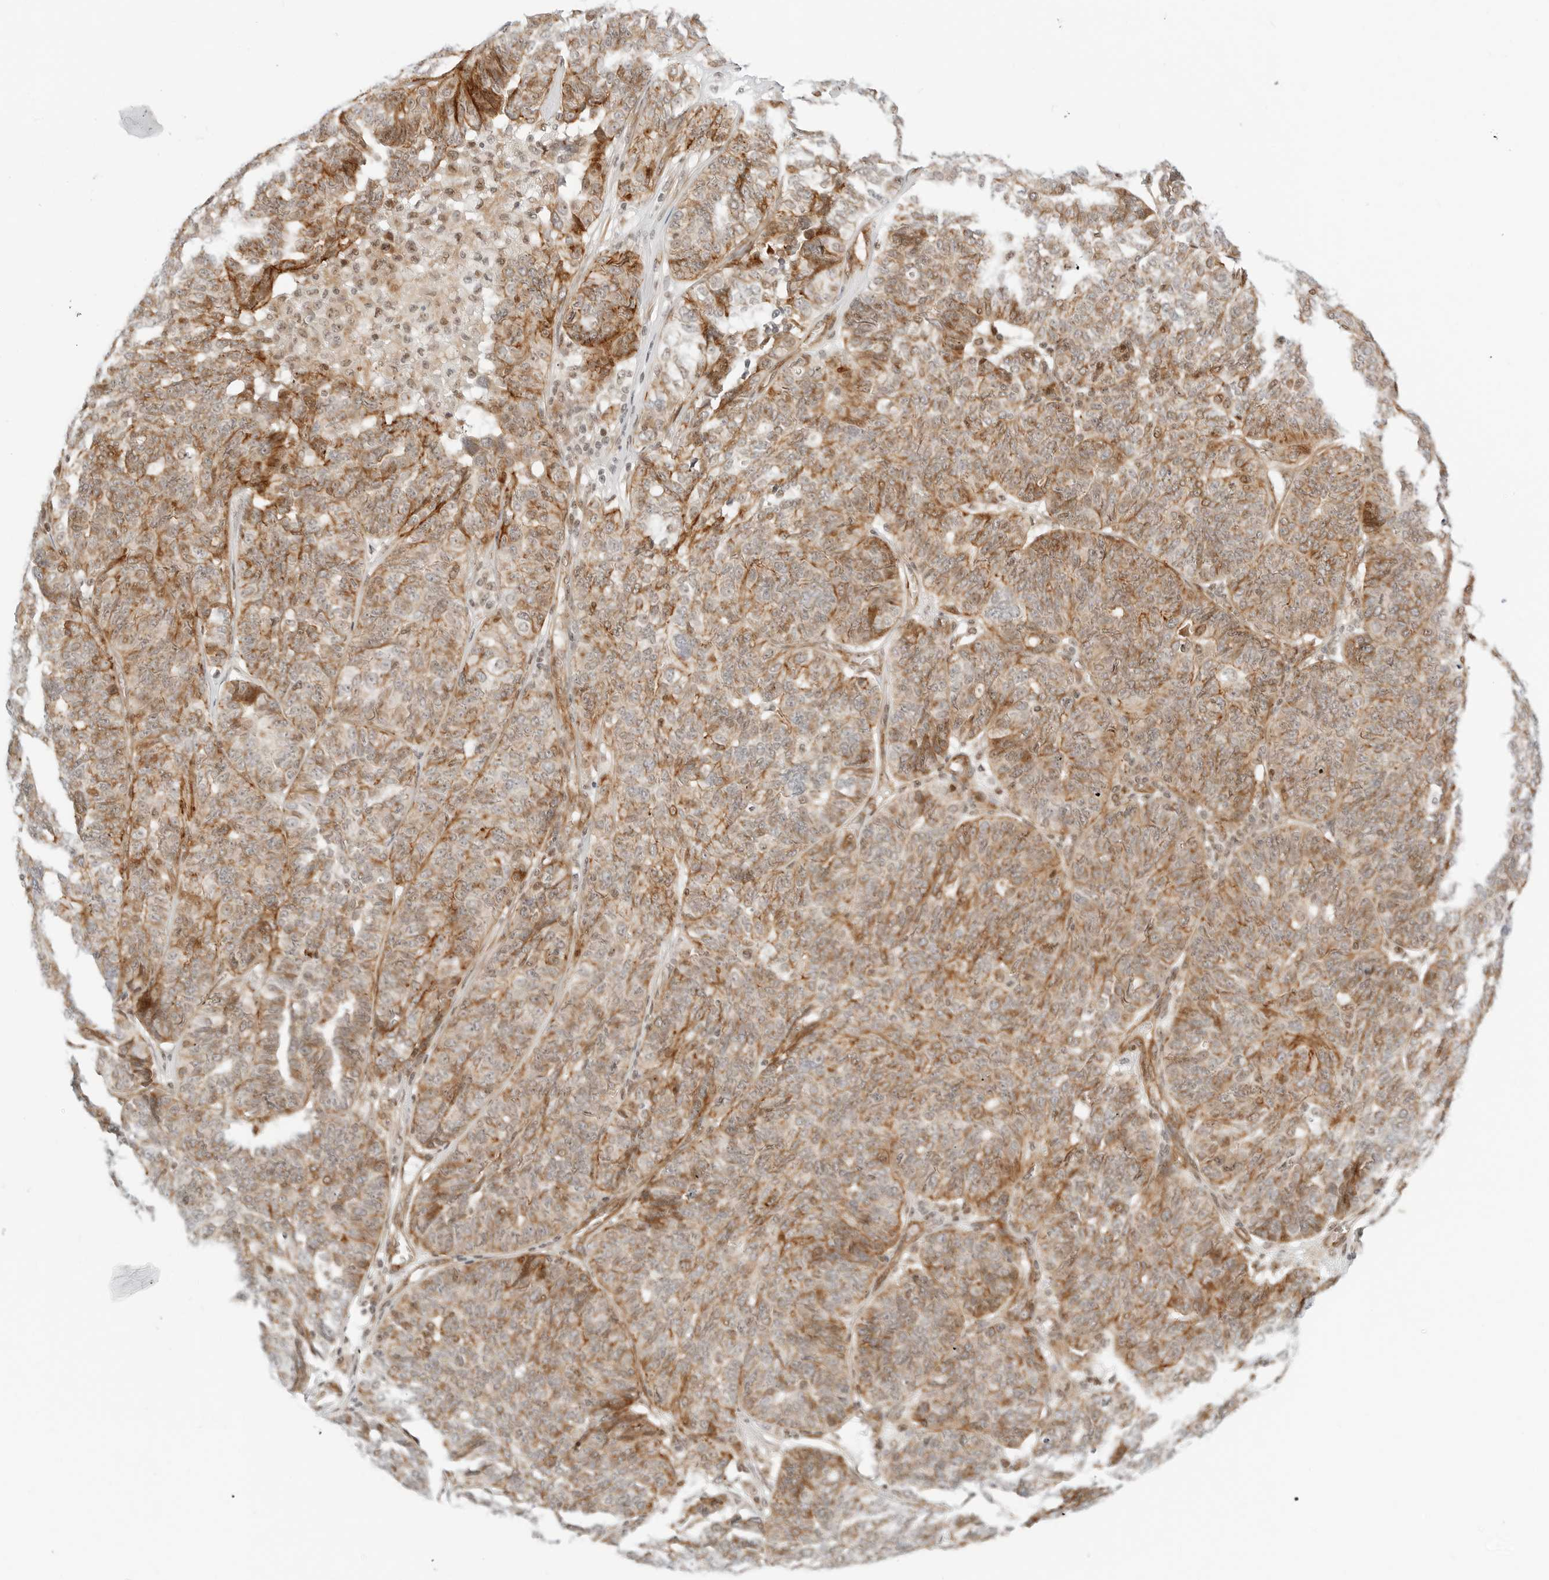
{"staining": {"intensity": "moderate", "quantity": ">75%", "location": "cytoplasmic/membranous"}, "tissue": "ovarian cancer", "cell_type": "Tumor cells", "image_type": "cancer", "snomed": [{"axis": "morphology", "description": "Cystadenocarcinoma, serous, NOS"}, {"axis": "topography", "description": "Ovary"}], "caption": "Ovarian cancer stained with a protein marker exhibits moderate staining in tumor cells.", "gene": "ZNF613", "patient": {"sex": "female", "age": 59}}